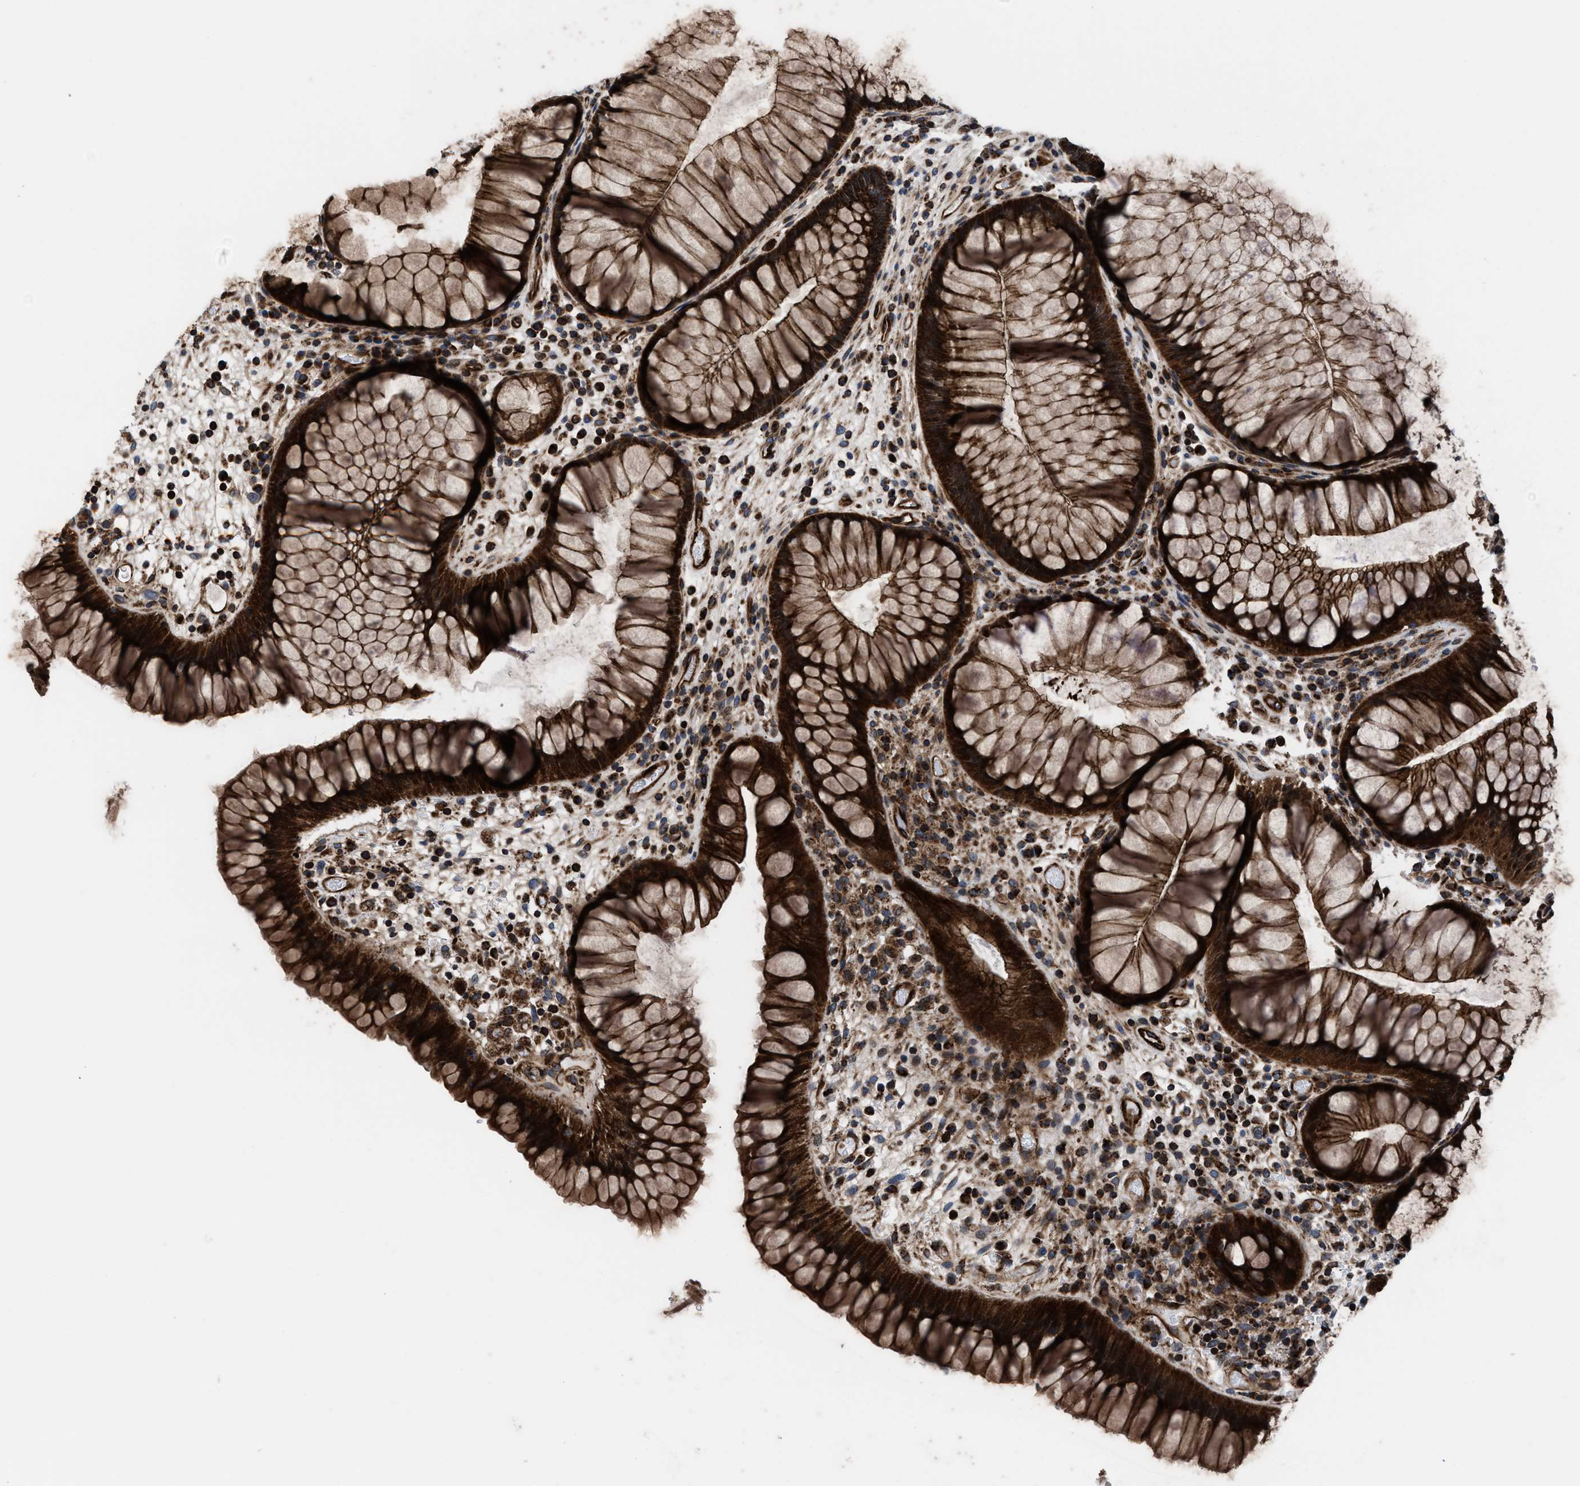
{"staining": {"intensity": "strong", "quantity": ">75%", "location": "cytoplasmic/membranous"}, "tissue": "rectum", "cell_type": "Glandular cells", "image_type": "normal", "snomed": [{"axis": "morphology", "description": "Normal tissue, NOS"}, {"axis": "topography", "description": "Rectum"}], "caption": "An immunohistochemistry histopathology image of unremarkable tissue is shown. Protein staining in brown shows strong cytoplasmic/membranous positivity in rectum within glandular cells.", "gene": "PRR15L", "patient": {"sex": "male", "age": 51}}